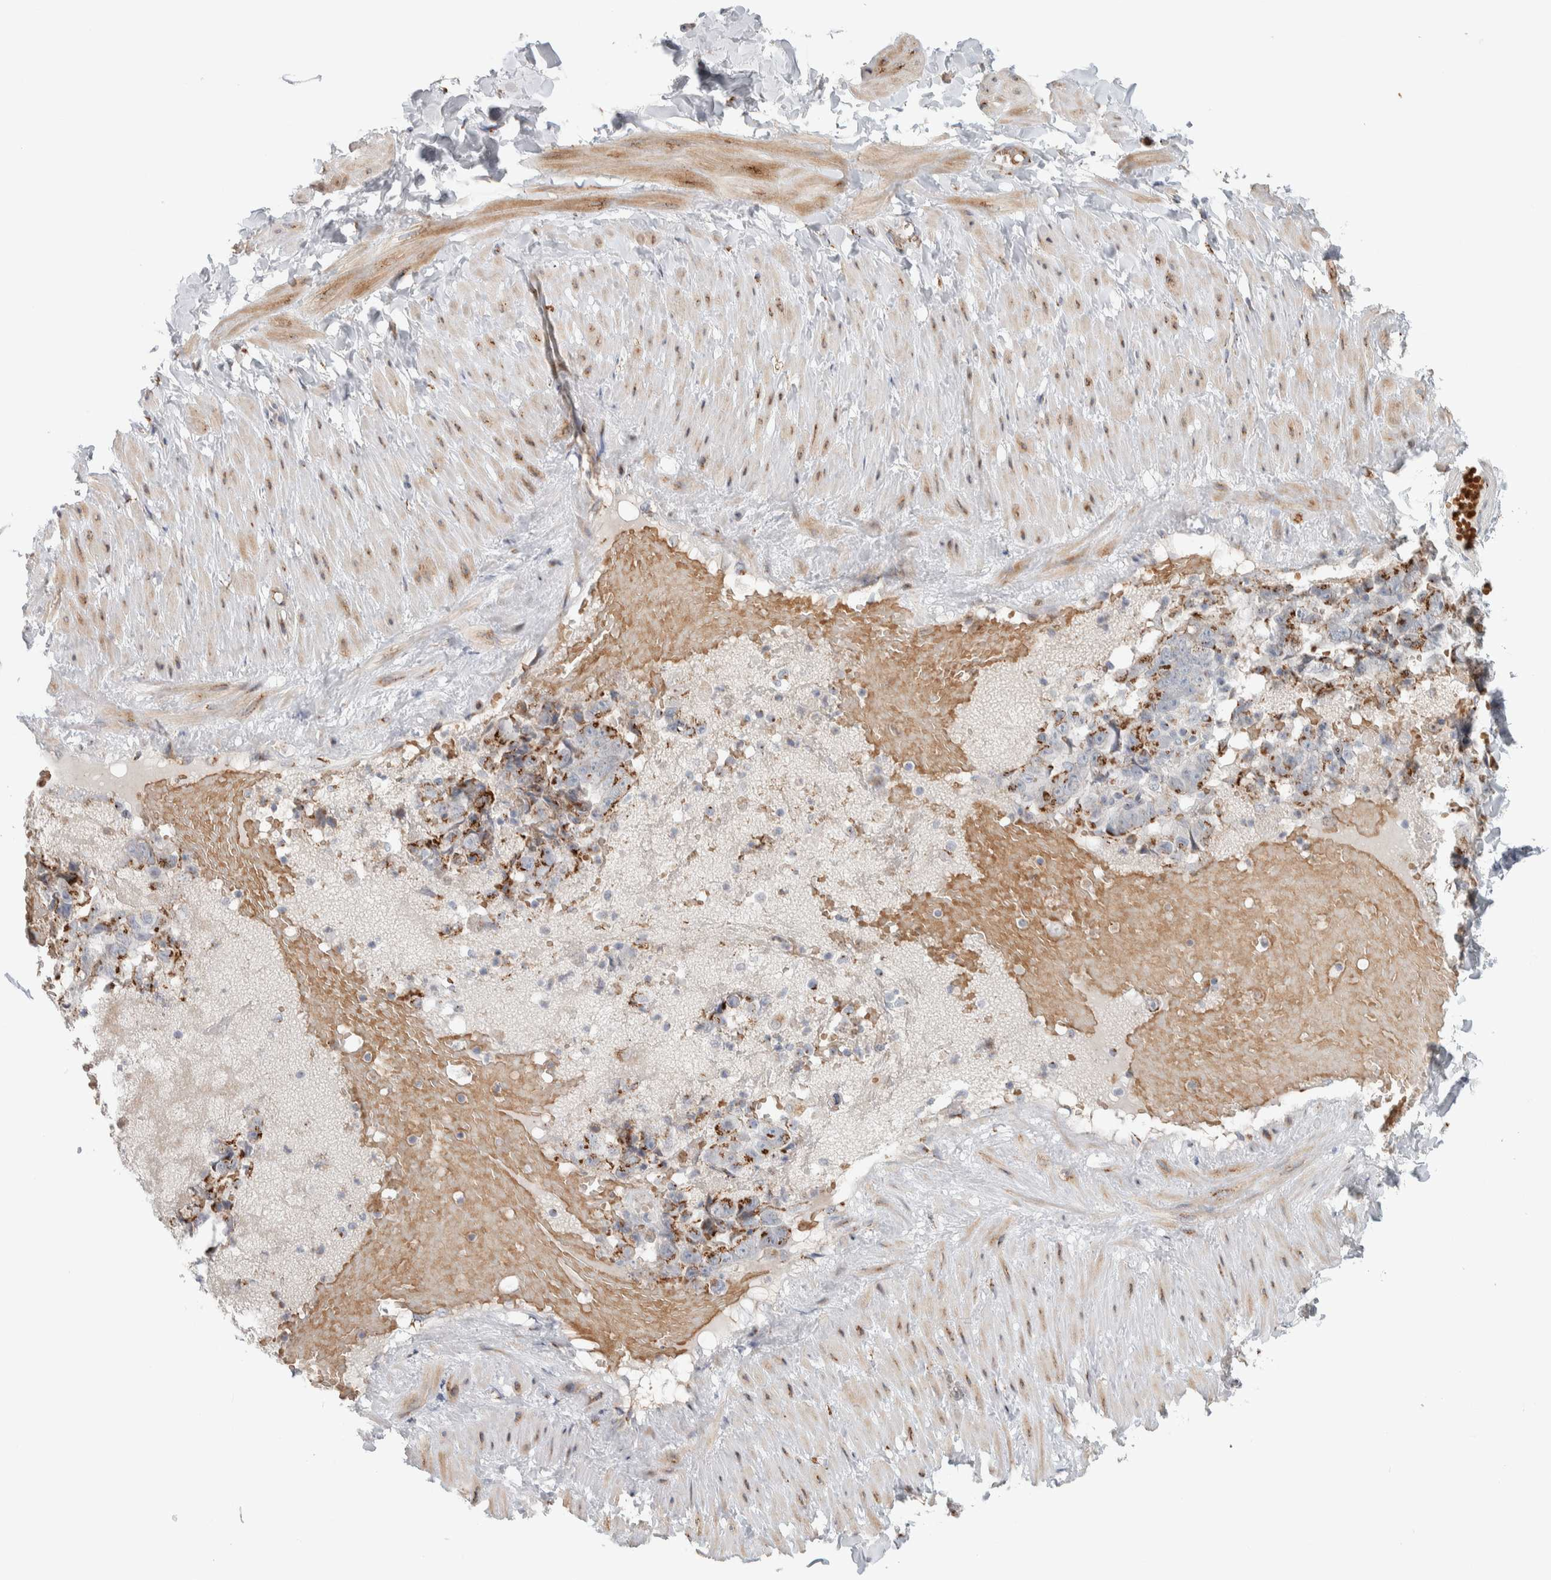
{"staining": {"intensity": "negative", "quantity": "none", "location": "none"}, "tissue": "adipose tissue", "cell_type": "Adipocytes", "image_type": "normal", "snomed": [{"axis": "morphology", "description": "Normal tissue, NOS"}, {"axis": "topography", "description": "Adipose tissue"}, {"axis": "topography", "description": "Vascular tissue"}, {"axis": "topography", "description": "Peripheral nerve tissue"}], "caption": "Immunohistochemistry (IHC) histopathology image of normal adipose tissue: adipose tissue stained with DAB (3,3'-diaminobenzidine) demonstrates no significant protein positivity in adipocytes. (DAB immunohistochemistry (IHC) visualized using brightfield microscopy, high magnification).", "gene": "SLC38A10", "patient": {"sex": "male", "age": 25}}